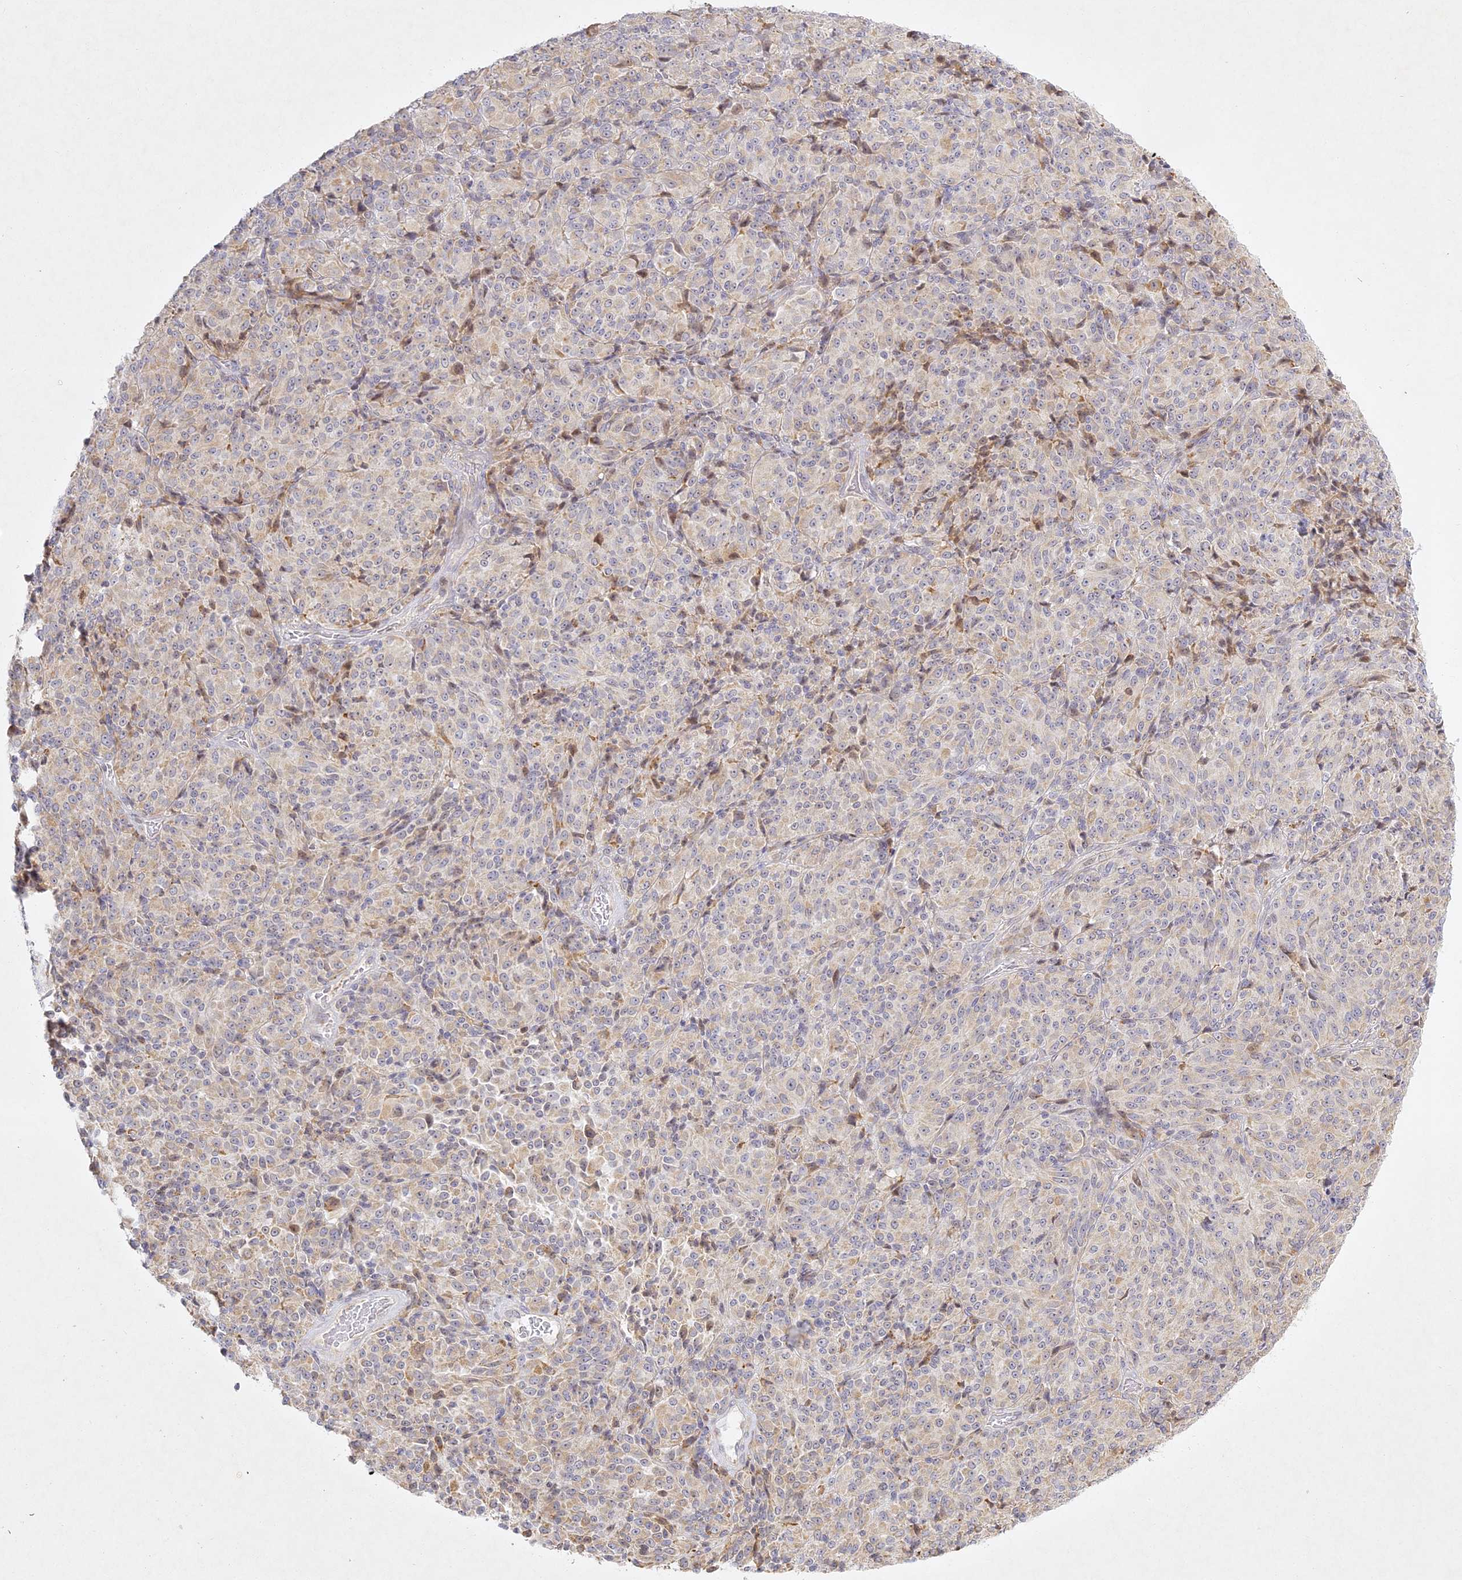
{"staining": {"intensity": "weak", "quantity": "<25%", "location": "cytoplasmic/membranous"}, "tissue": "melanoma", "cell_type": "Tumor cells", "image_type": "cancer", "snomed": [{"axis": "morphology", "description": "Malignant melanoma, Metastatic site"}, {"axis": "topography", "description": "Brain"}], "caption": "Malignant melanoma (metastatic site) was stained to show a protein in brown. There is no significant positivity in tumor cells.", "gene": "SLC30A5", "patient": {"sex": "female", "age": 56}}